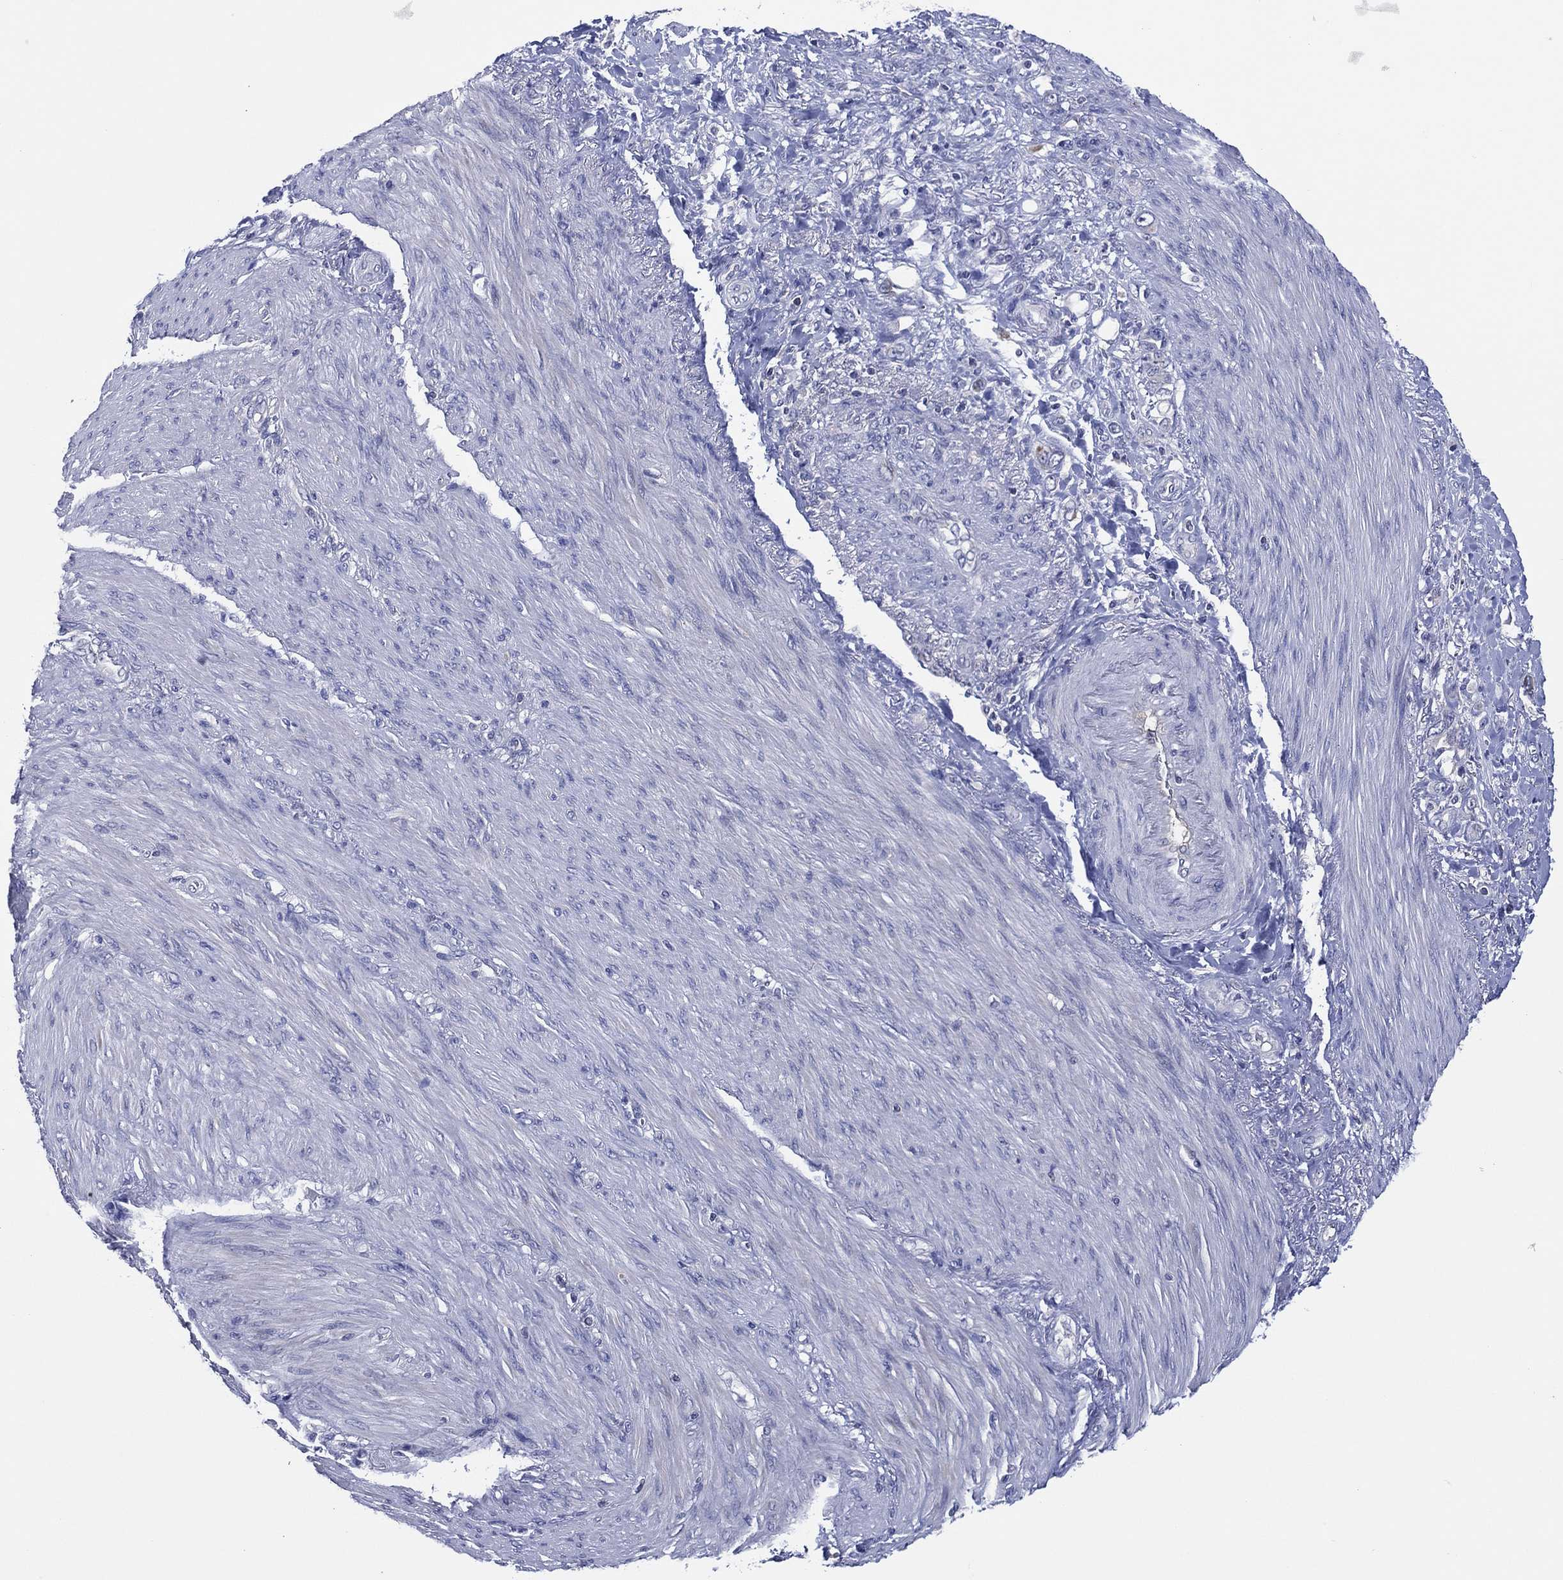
{"staining": {"intensity": "negative", "quantity": "none", "location": "none"}, "tissue": "stomach cancer", "cell_type": "Tumor cells", "image_type": "cancer", "snomed": [{"axis": "morphology", "description": "Normal tissue, NOS"}, {"axis": "morphology", "description": "Adenocarcinoma, NOS"}, {"axis": "topography", "description": "Stomach"}], "caption": "A histopathology image of stomach cancer stained for a protein demonstrates no brown staining in tumor cells.", "gene": "TRIM31", "patient": {"sex": "female", "age": 79}}